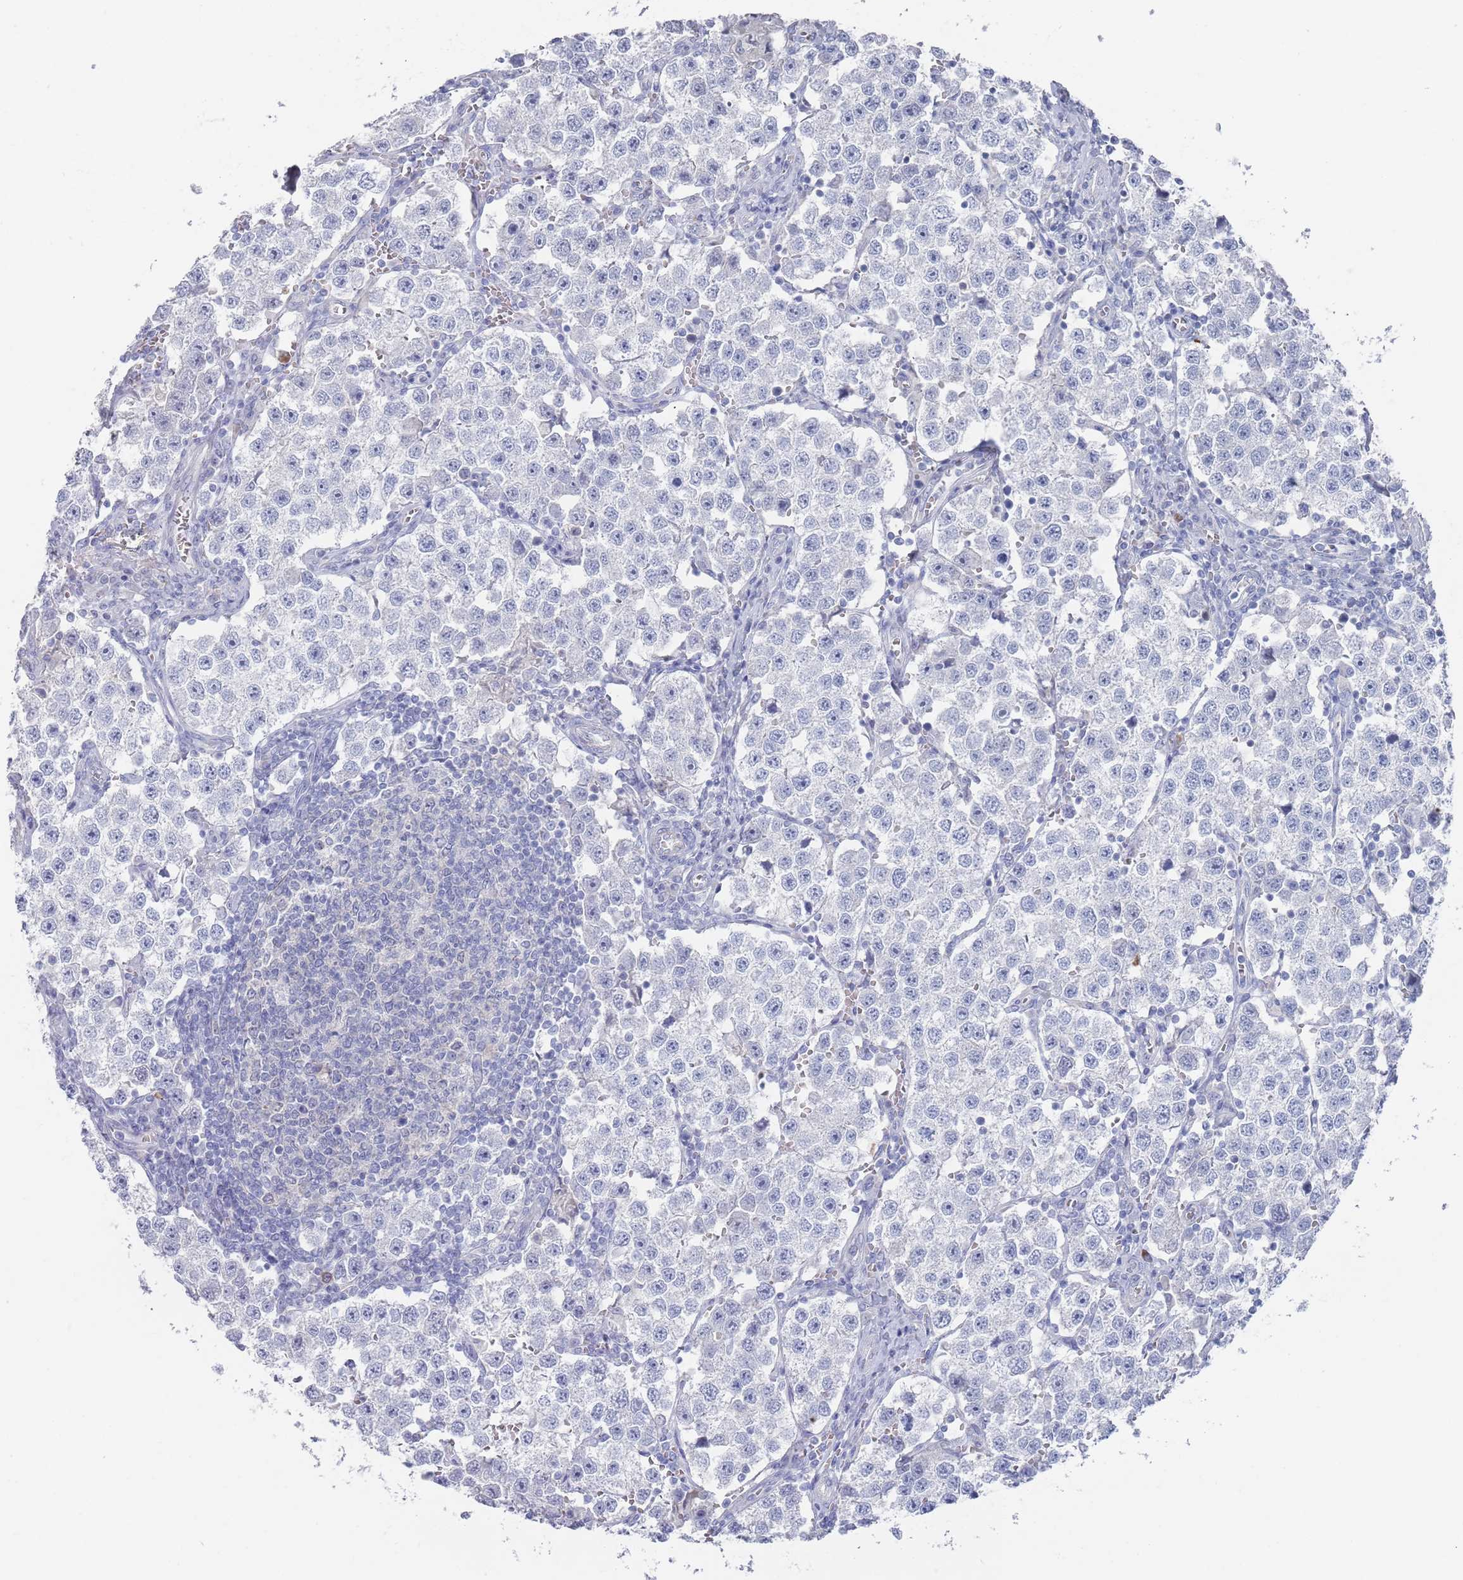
{"staining": {"intensity": "negative", "quantity": "none", "location": "none"}, "tissue": "testis cancer", "cell_type": "Tumor cells", "image_type": "cancer", "snomed": [{"axis": "morphology", "description": "Seminoma, NOS"}, {"axis": "topography", "description": "Testis"}], "caption": "The IHC photomicrograph has no significant staining in tumor cells of testis cancer tissue.", "gene": "TMCO3", "patient": {"sex": "male", "age": 37}}